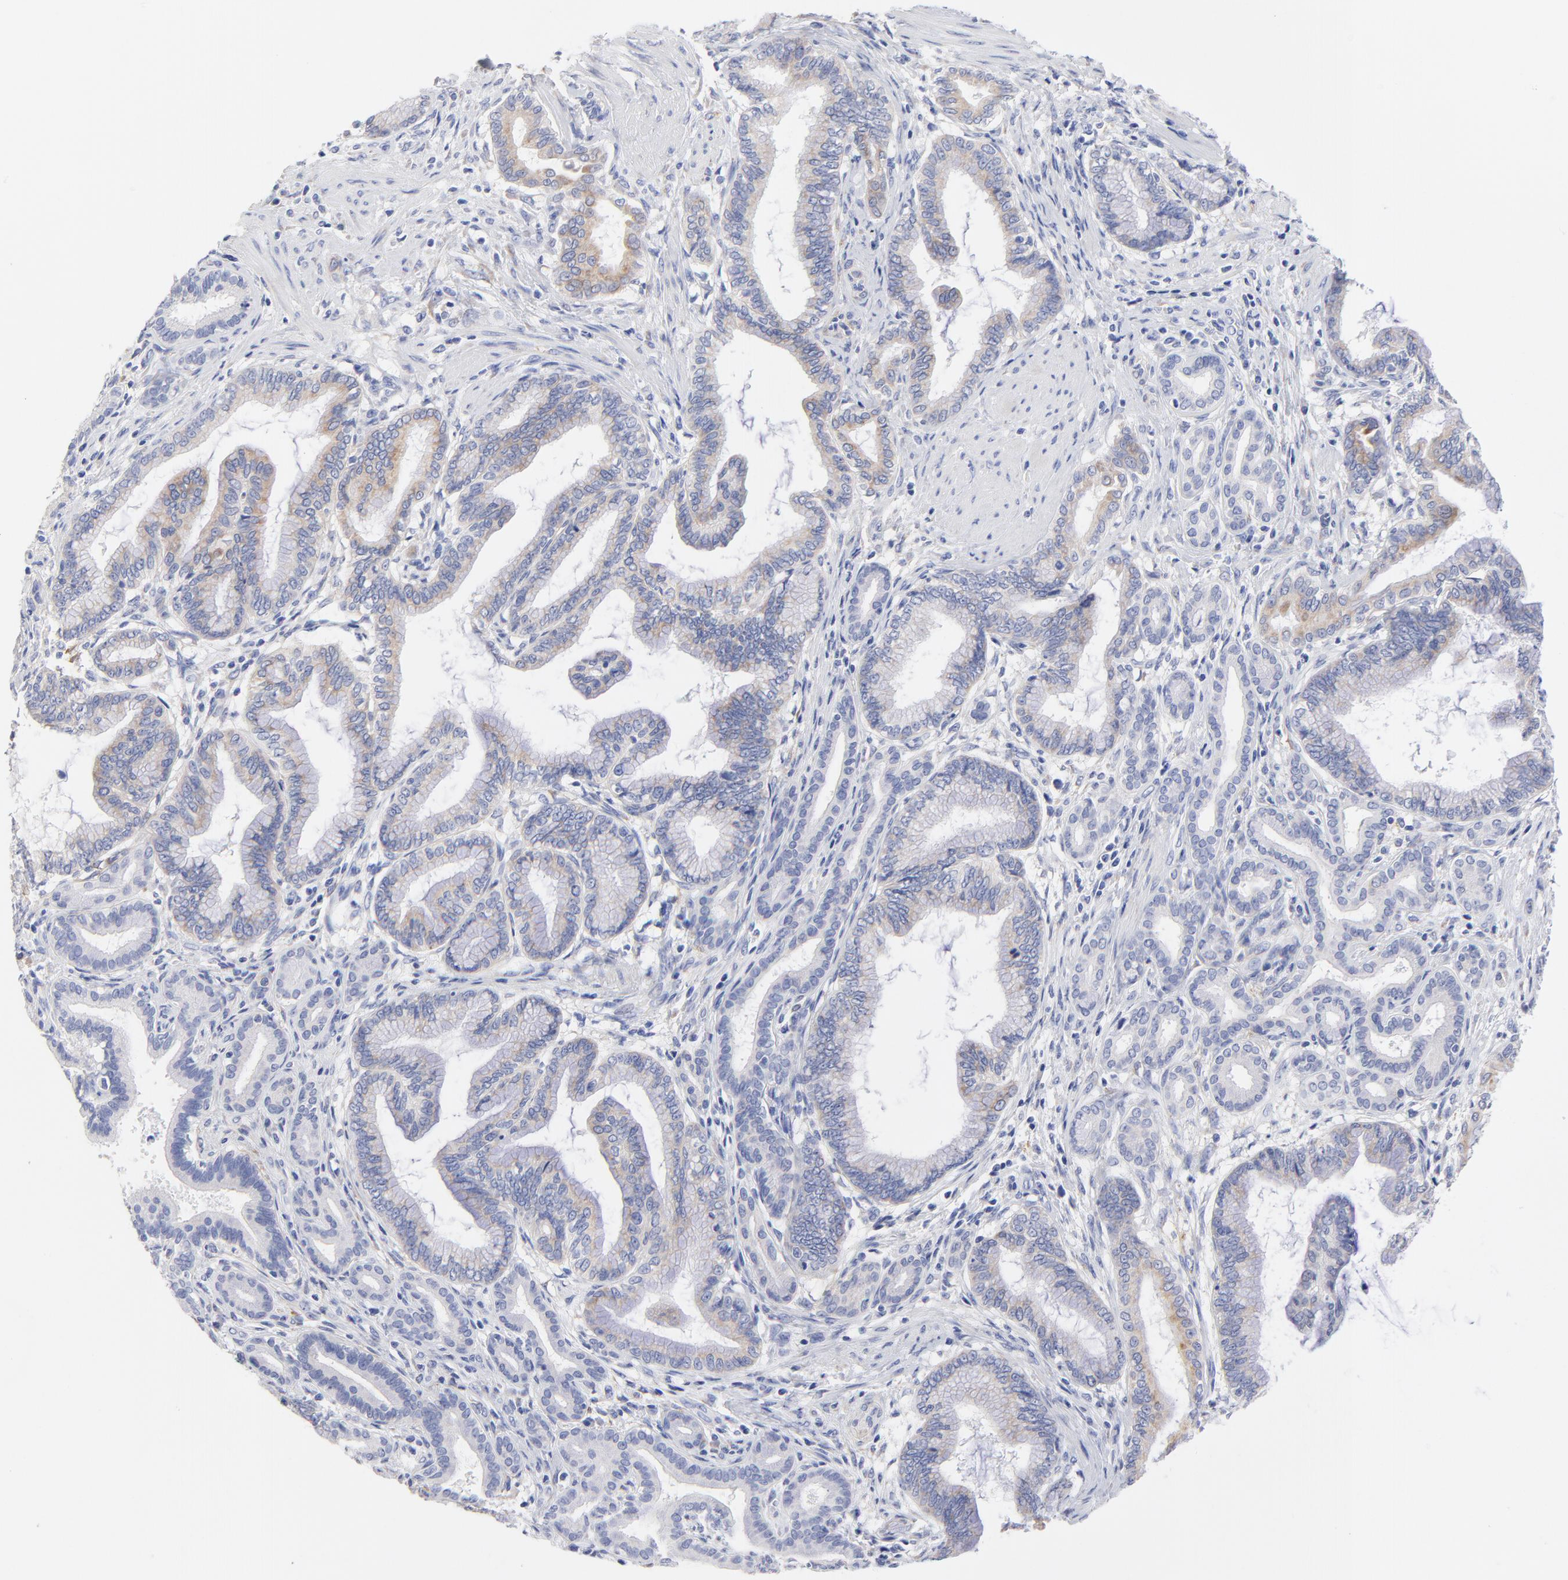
{"staining": {"intensity": "weak", "quantity": "25%-75%", "location": "cytoplasmic/membranous"}, "tissue": "pancreatic cancer", "cell_type": "Tumor cells", "image_type": "cancer", "snomed": [{"axis": "morphology", "description": "Adenocarcinoma, NOS"}, {"axis": "topography", "description": "Pancreas"}], "caption": "This histopathology image shows pancreatic cancer stained with IHC to label a protein in brown. The cytoplasmic/membranous of tumor cells show weak positivity for the protein. Nuclei are counter-stained blue.", "gene": "DUSP9", "patient": {"sex": "female", "age": 64}}